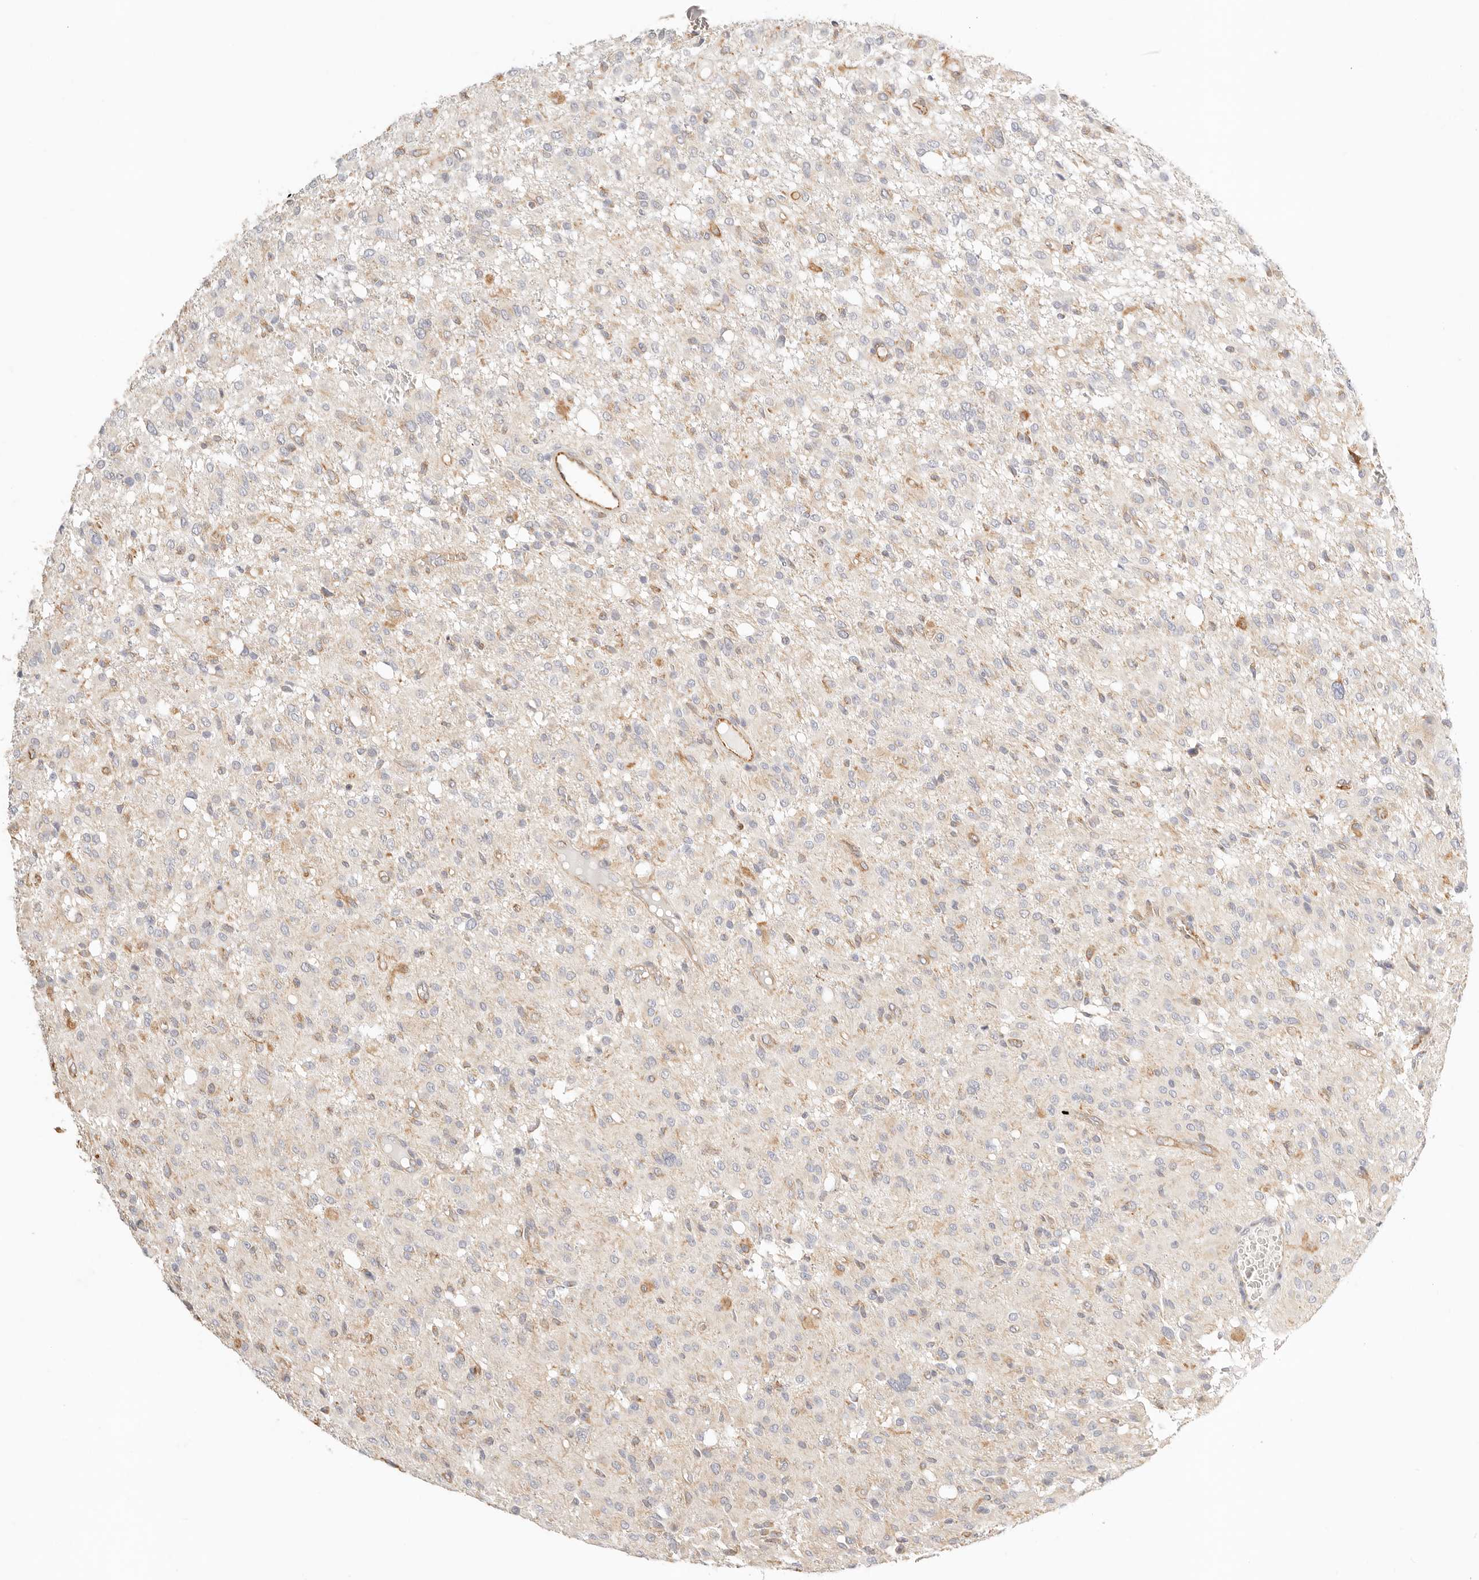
{"staining": {"intensity": "negative", "quantity": "none", "location": "none"}, "tissue": "glioma", "cell_type": "Tumor cells", "image_type": "cancer", "snomed": [{"axis": "morphology", "description": "Glioma, malignant, High grade"}, {"axis": "topography", "description": "Brain"}], "caption": "A micrograph of human high-grade glioma (malignant) is negative for staining in tumor cells. (IHC, brightfield microscopy, high magnification).", "gene": "ZC3H11A", "patient": {"sex": "female", "age": 59}}